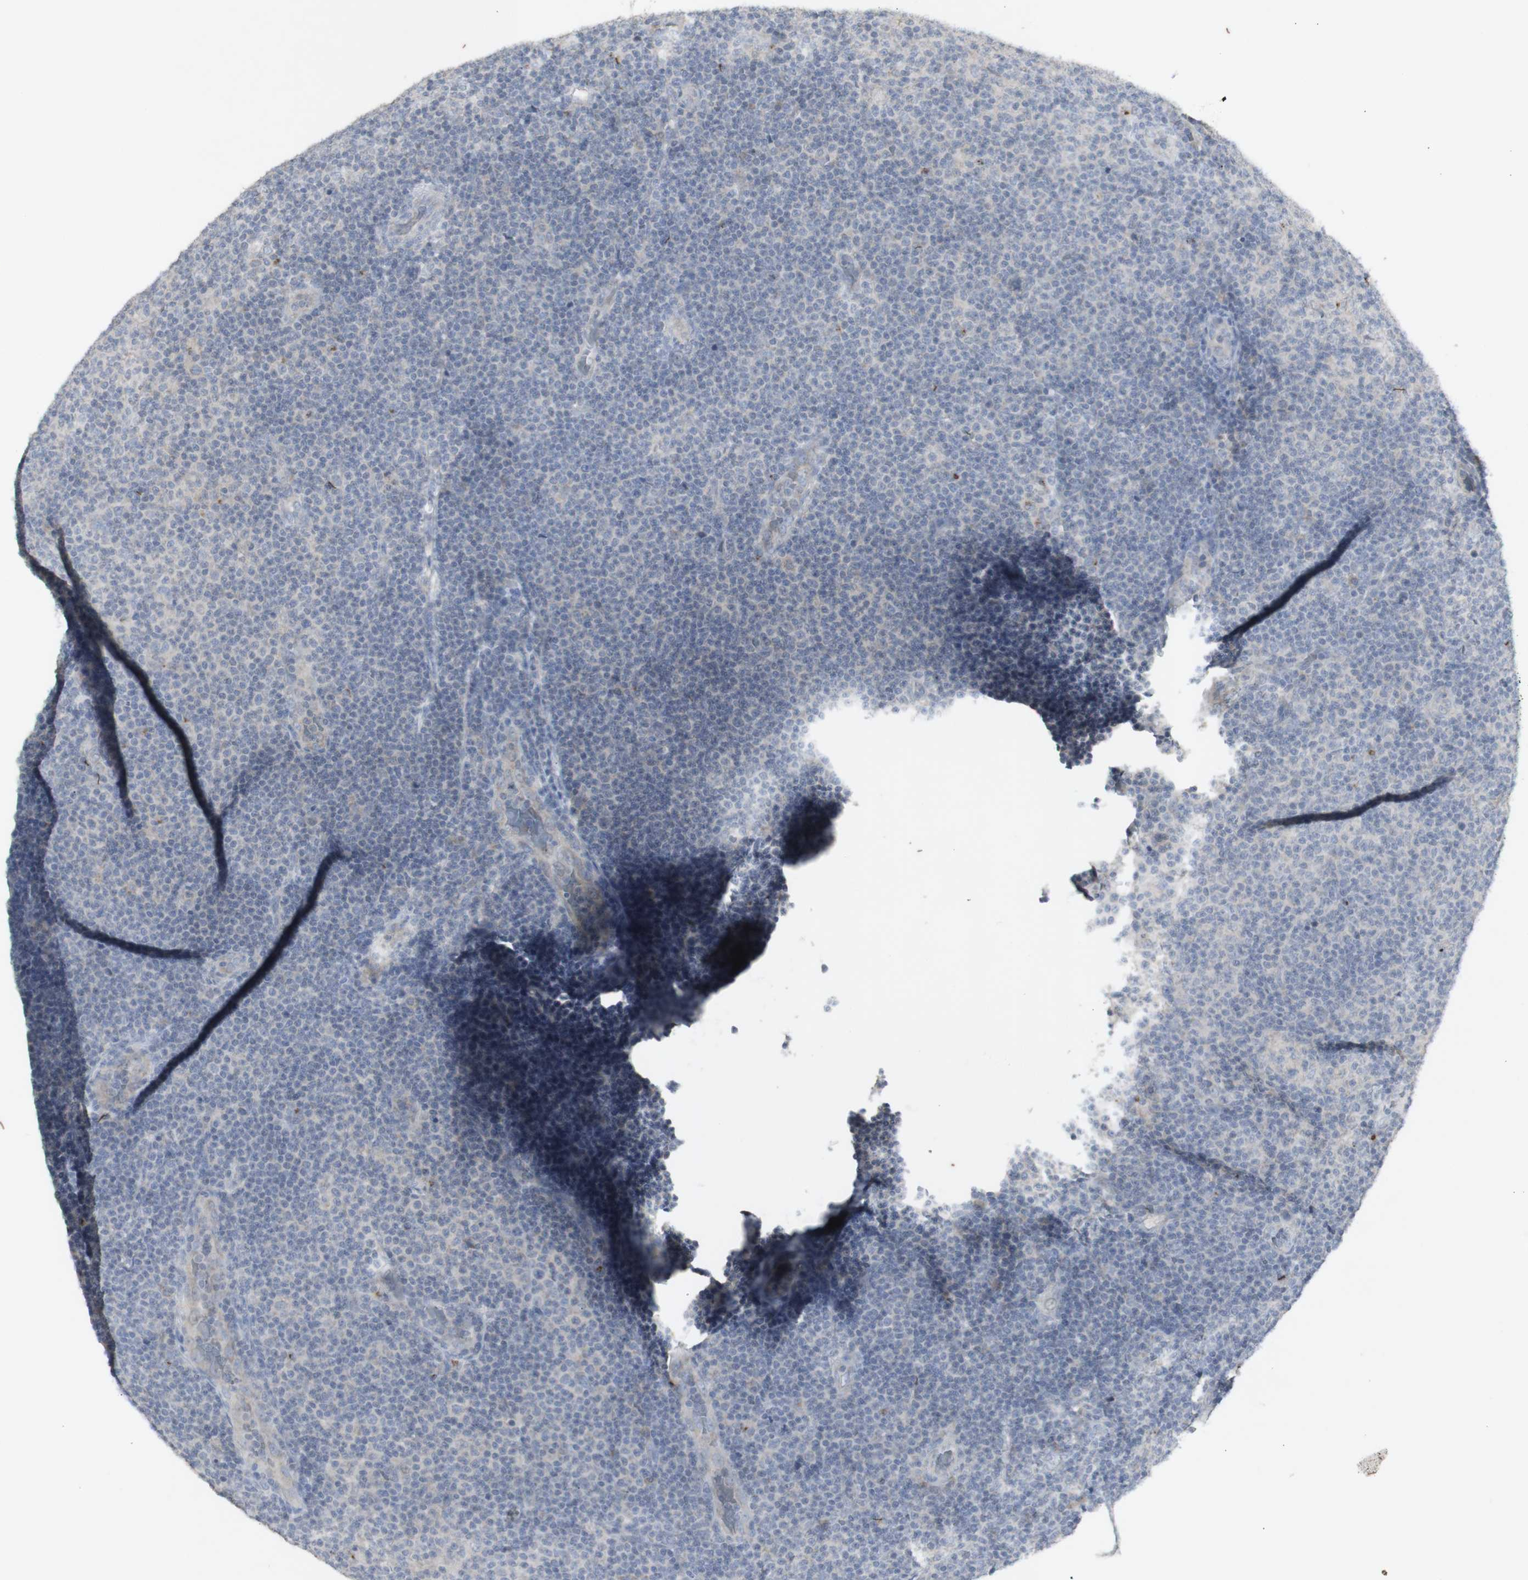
{"staining": {"intensity": "negative", "quantity": "none", "location": "none"}, "tissue": "lymphoma", "cell_type": "Tumor cells", "image_type": "cancer", "snomed": [{"axis": "morphology", "description": "Malignant lymphoma, non-Hodgkin's type, Low grade"}, {"axis": "topography", "description": "Lymph node"}], "caption": "This is an IHC image of human lymphoma. There is no expression in tumor cells.", "gene": "INS", "patient": {"sex": "male", "age": 83}}